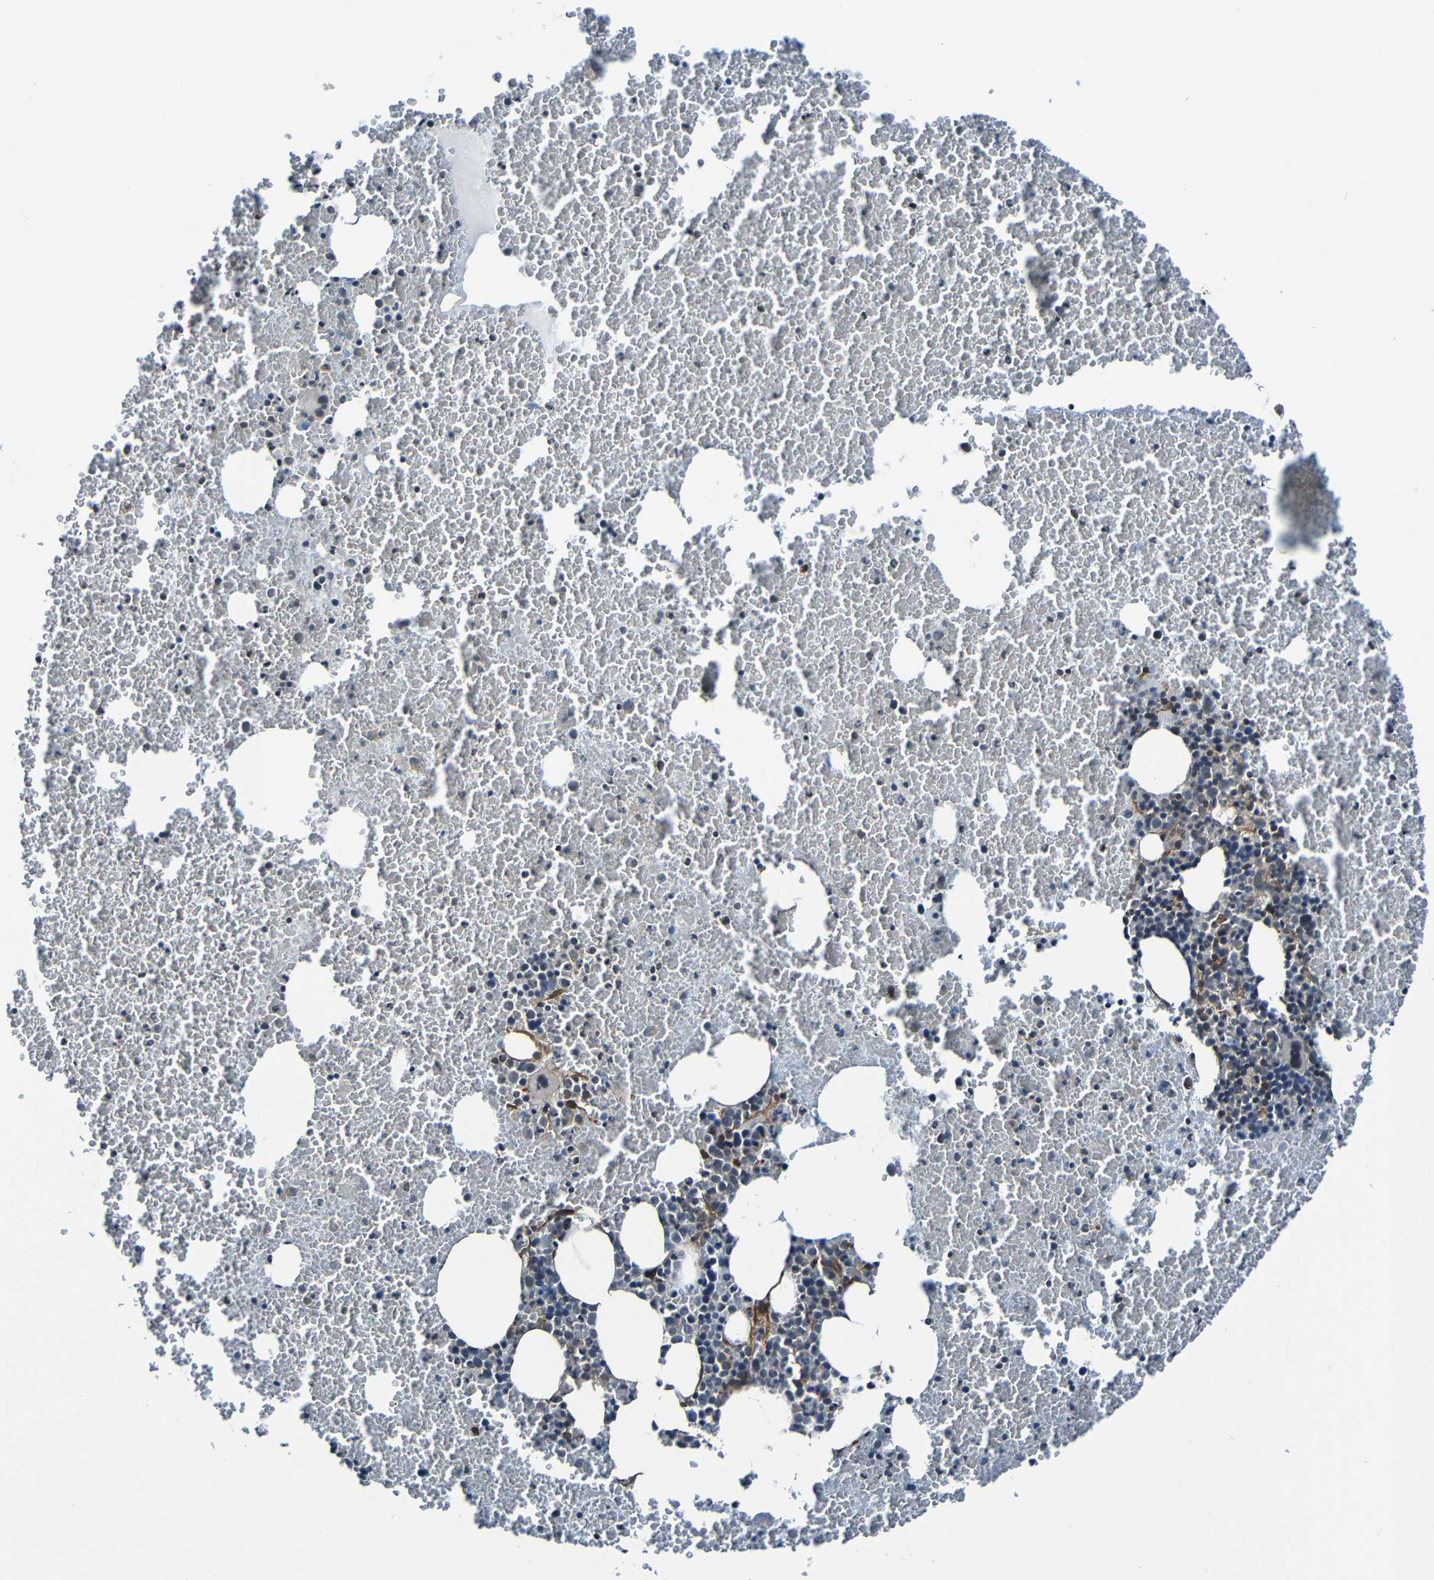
{"staining": {"intensity": "weak", "quantity": "<25%", "location": "cytoplasmic/membranous"}, "tissue": "bone marrow", "cell_type": "Hematopoietic cells", "image_type": "normal", "snomed": [{"axis": "morphology", "description": "Normal tissue, NOS"}, {"axis": "morphology", "description": "Inflammation, NOS"}, {"axis": "topography", "description": "Bone marrow"}], "caption": "There is no significant staining in hematopoietic cells of bone marrow. (DAB (3,3'-diaminobenzidine) immunohistochemistry visualized using brightfield microscopy, high magnification).", "gene": "LGR5", "patient": {"sex": "male", "age": 47}}